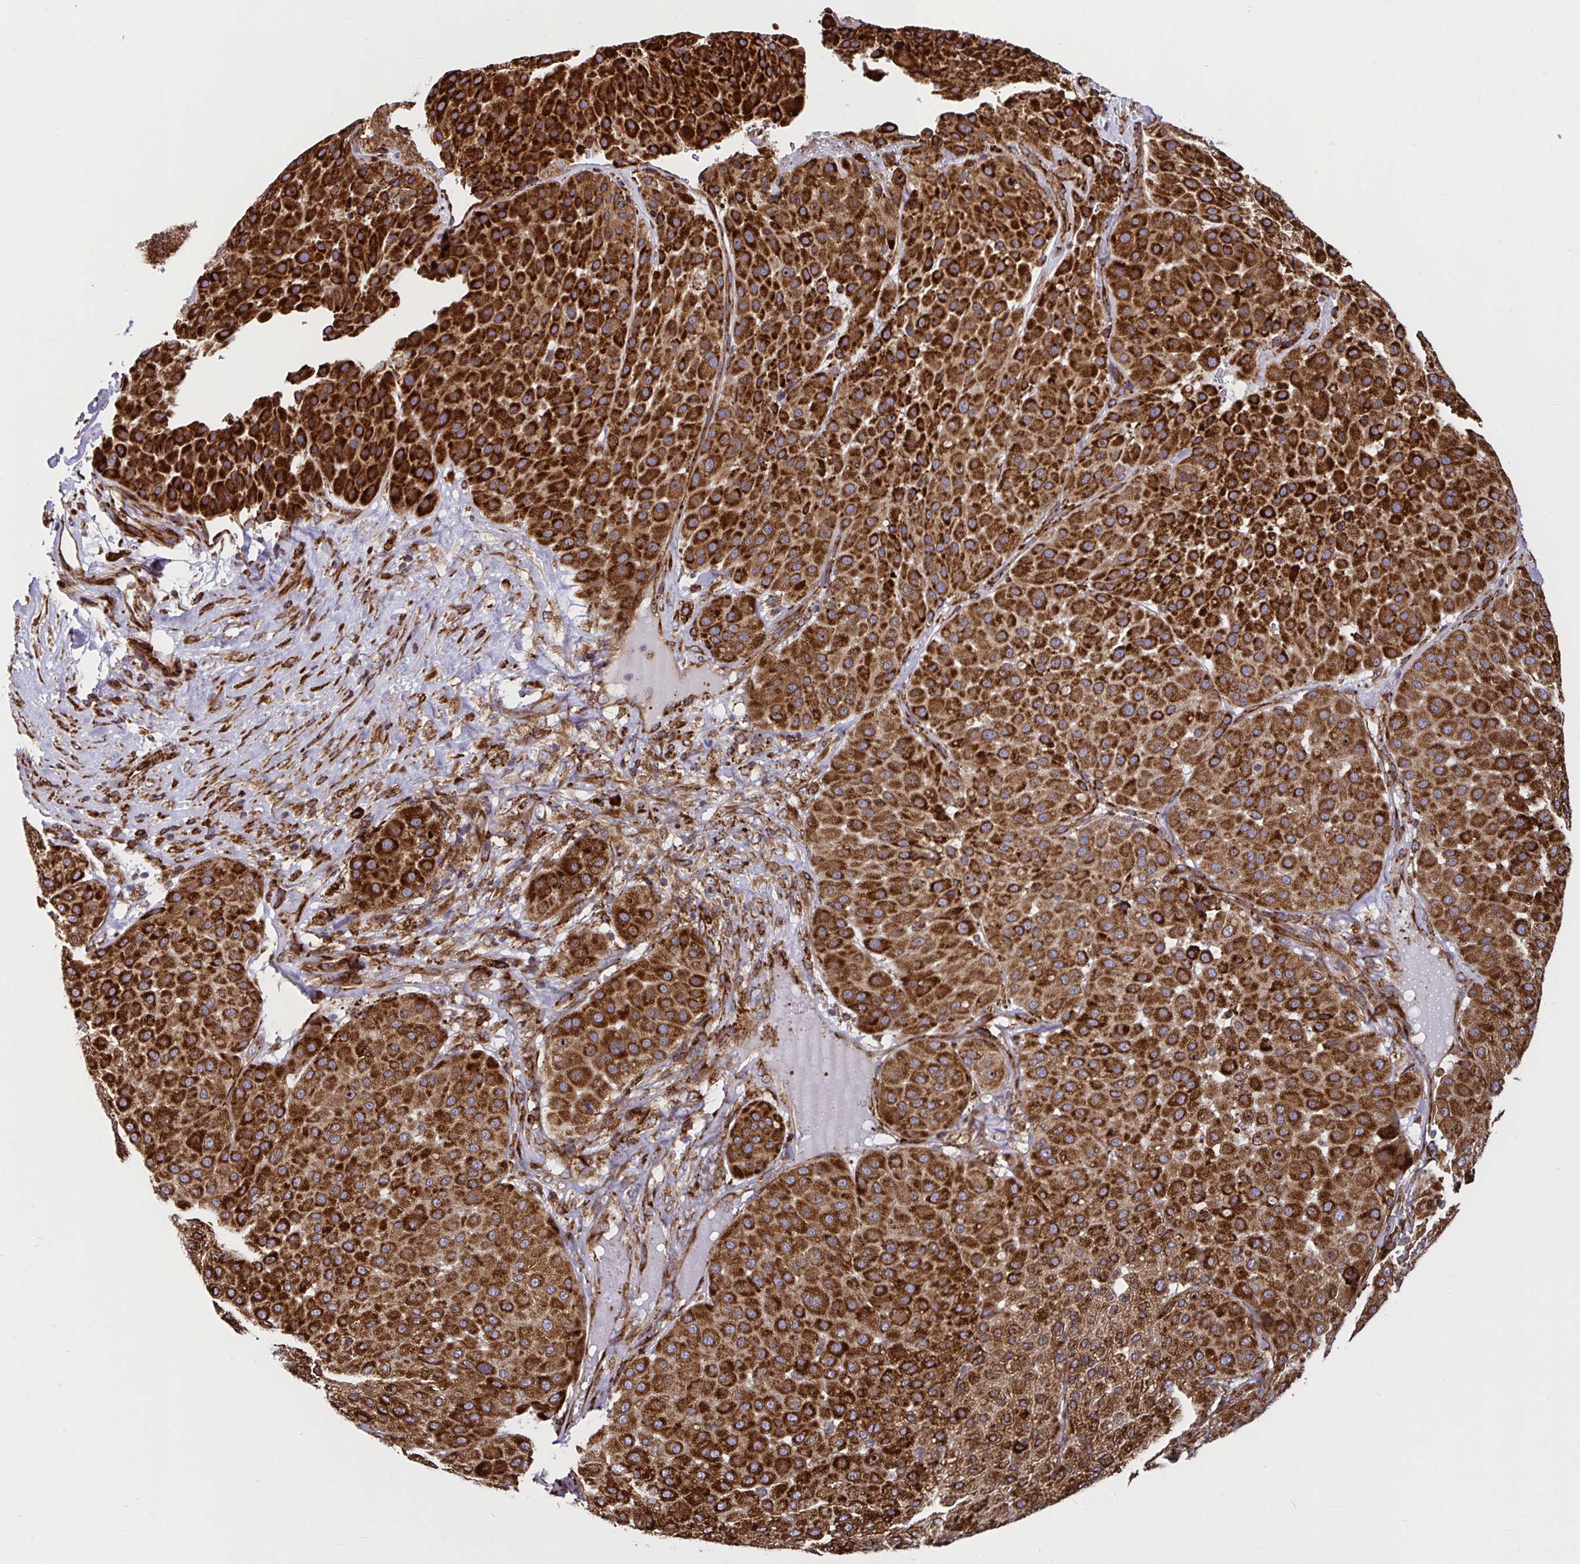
{"staining": {"intensity": "strong", "quantity": ">75%", "location": "cytoplasmic/membranous"}, "tissue": "melanoma", "cell_type": "Tumor cells", "image_type": "cancer", "snomed": [{"axis": "morphology", "description": "Malignant melanoma, Metastatic site"}, {"axis": "topography", "description": "Smooth muscle"}], "caption": "The immunohistochemical stain labels strong cytoplasmic/membranous positivity in tumor cells of melanoma tissue.", "gene": "SMYD3", "patient": {"sex": "male", "age": 41}}